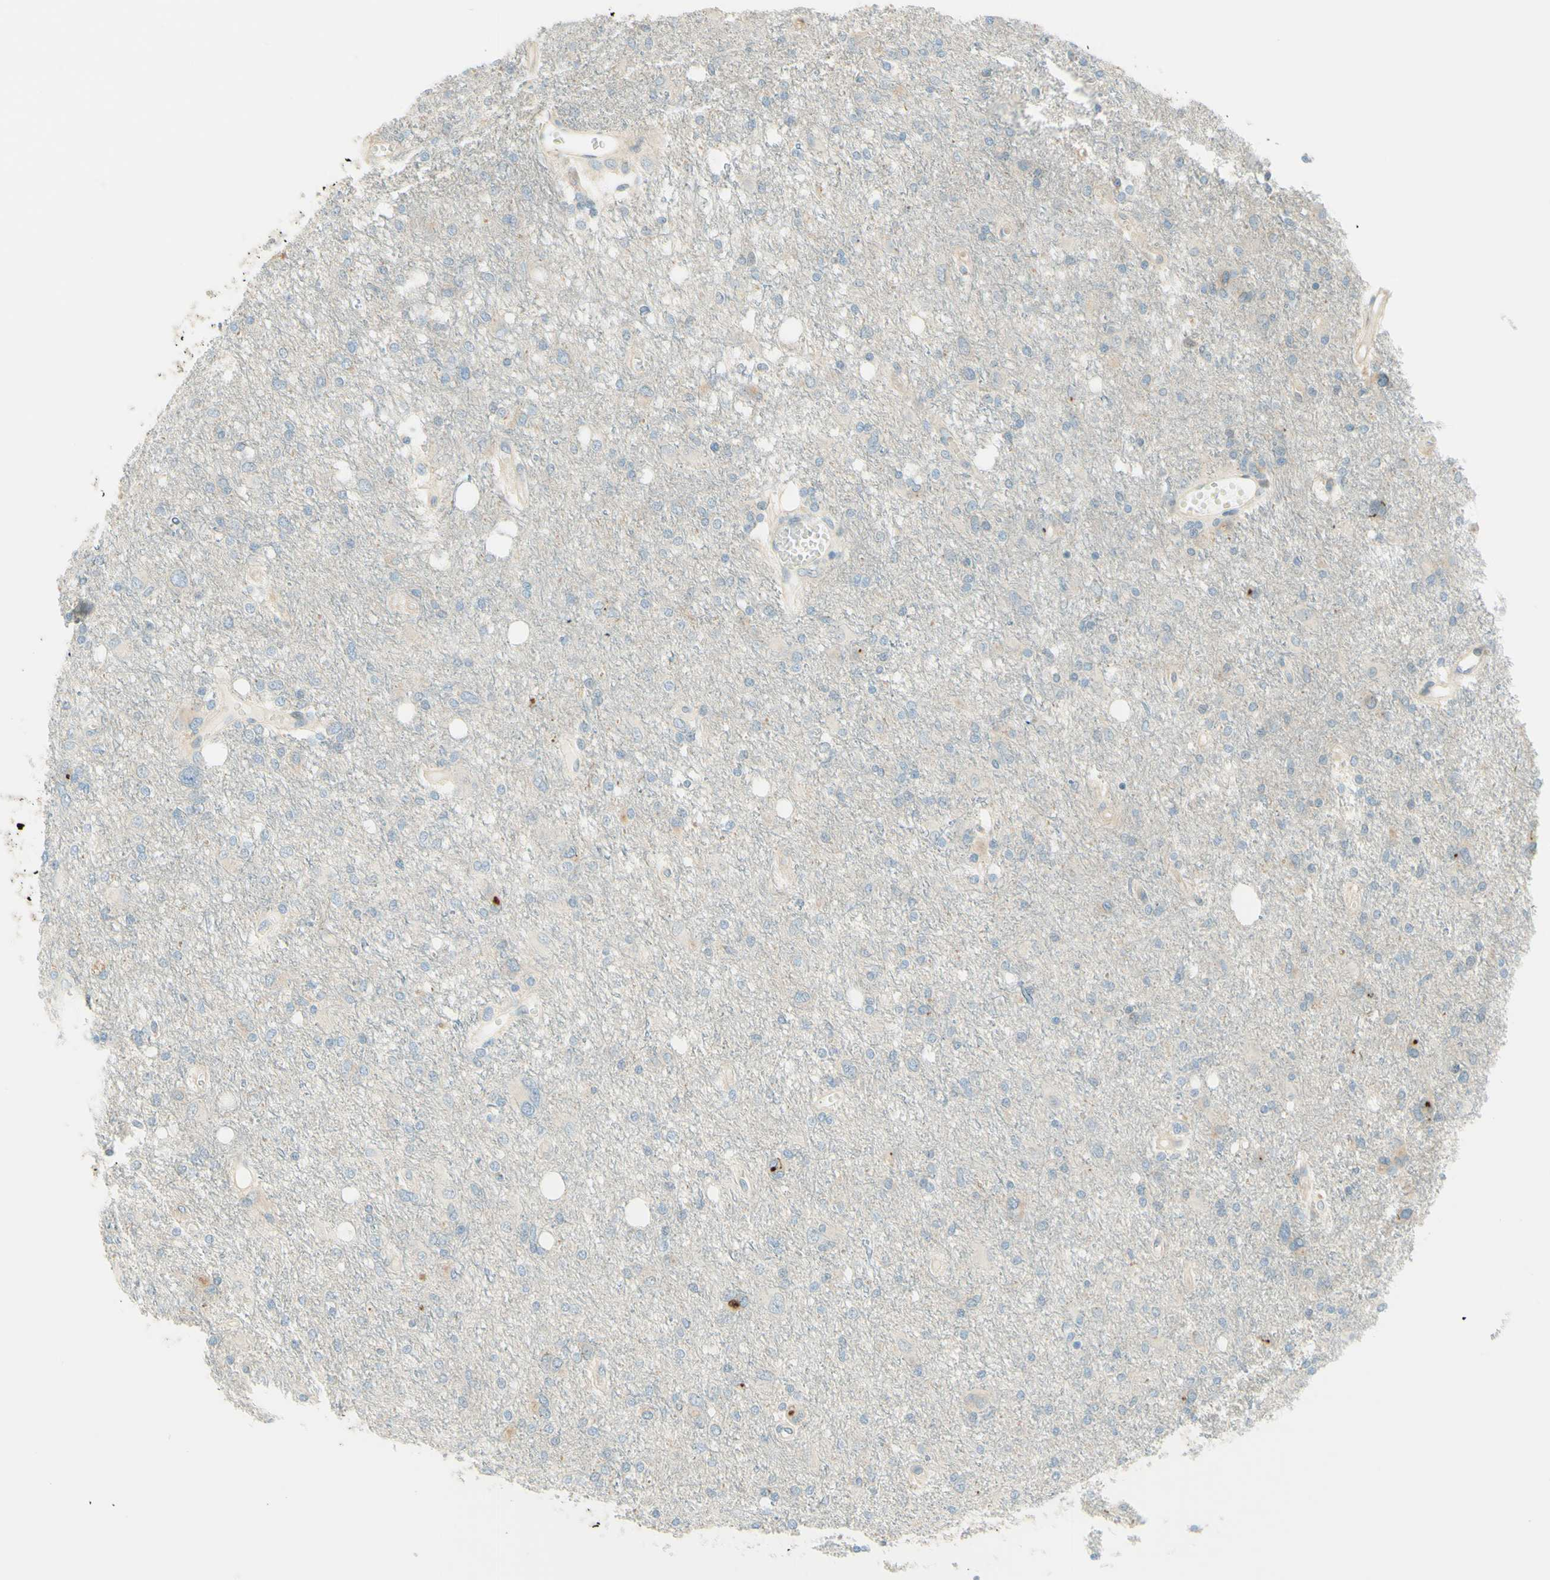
{"staining": {"intensity": "negative", "quantity": "none", "location": "none"}, "tissue": "glioma", "cell_type": "Tumor cells", "image_type": "cancer", "snomed": [{"axis": "morphology", "description": "Glioma, malignant, High grade"}, {"axis": "topography", "description": "Brain"}], "caption": "A photomicrograph of glioma stained for a protein exhibits no brown staining in tumor cells.", "gene": "PROM1", "patient": {"sex": "female", "age": 59}}